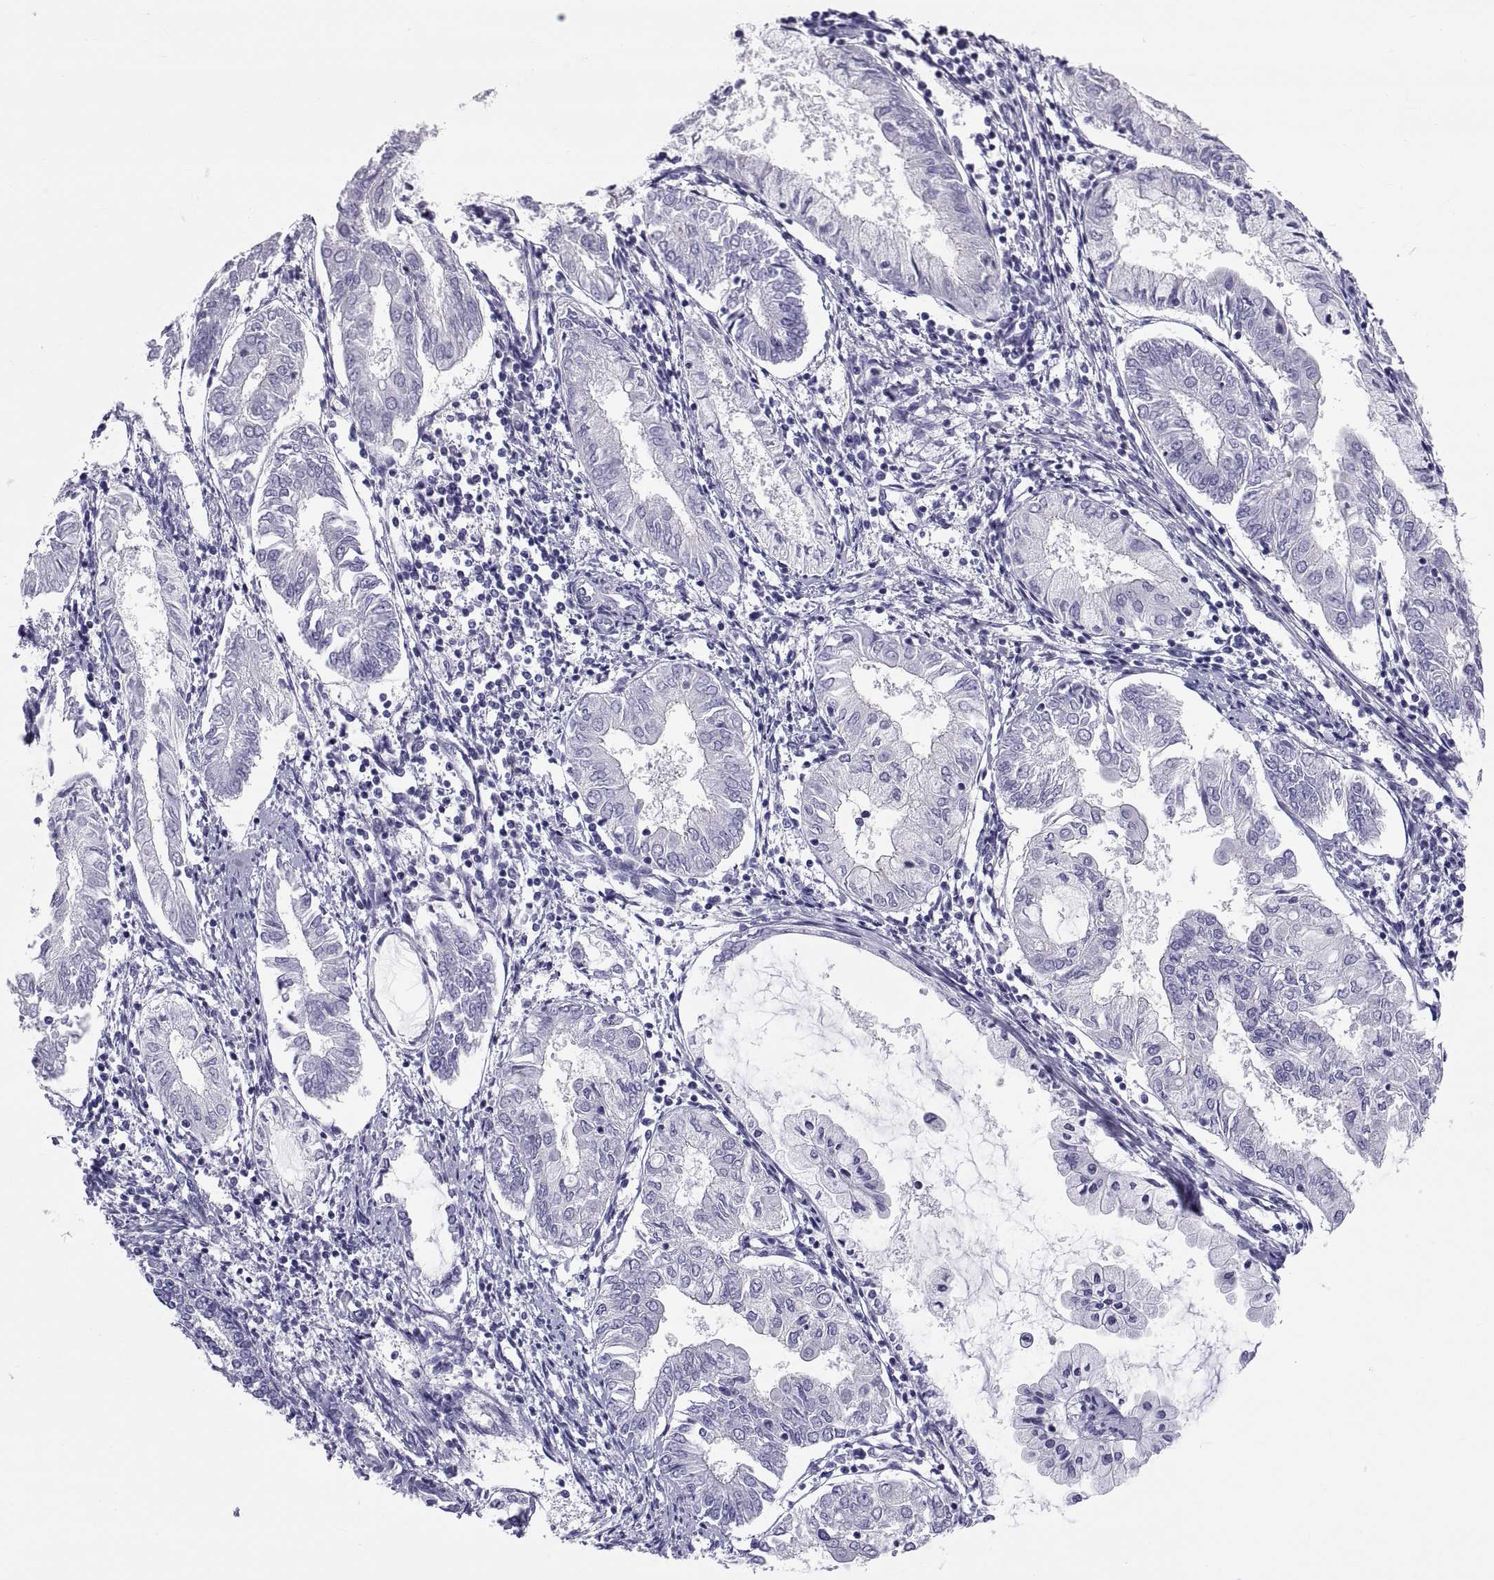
{"staining": {"intensity": "negative", "quantity": "none", "location": "none"}, "tissue": "endometrial cancer", "cell_type": "Tumor cells", "image_type": "cancer", "snomed": [{"axis": "morphology", "description": "Adenocarcinoma, NOS"}, {"axis": "topography", "description": "Endometrium"}], "caption": "An IHC photomicrograph of endometrial adenocarcinoma is shown. There is no staining in tumor cells of endometrial adenocarcinoma.", "gene": "RNASE12", "patient": {"sex": "female", "age": 68}}